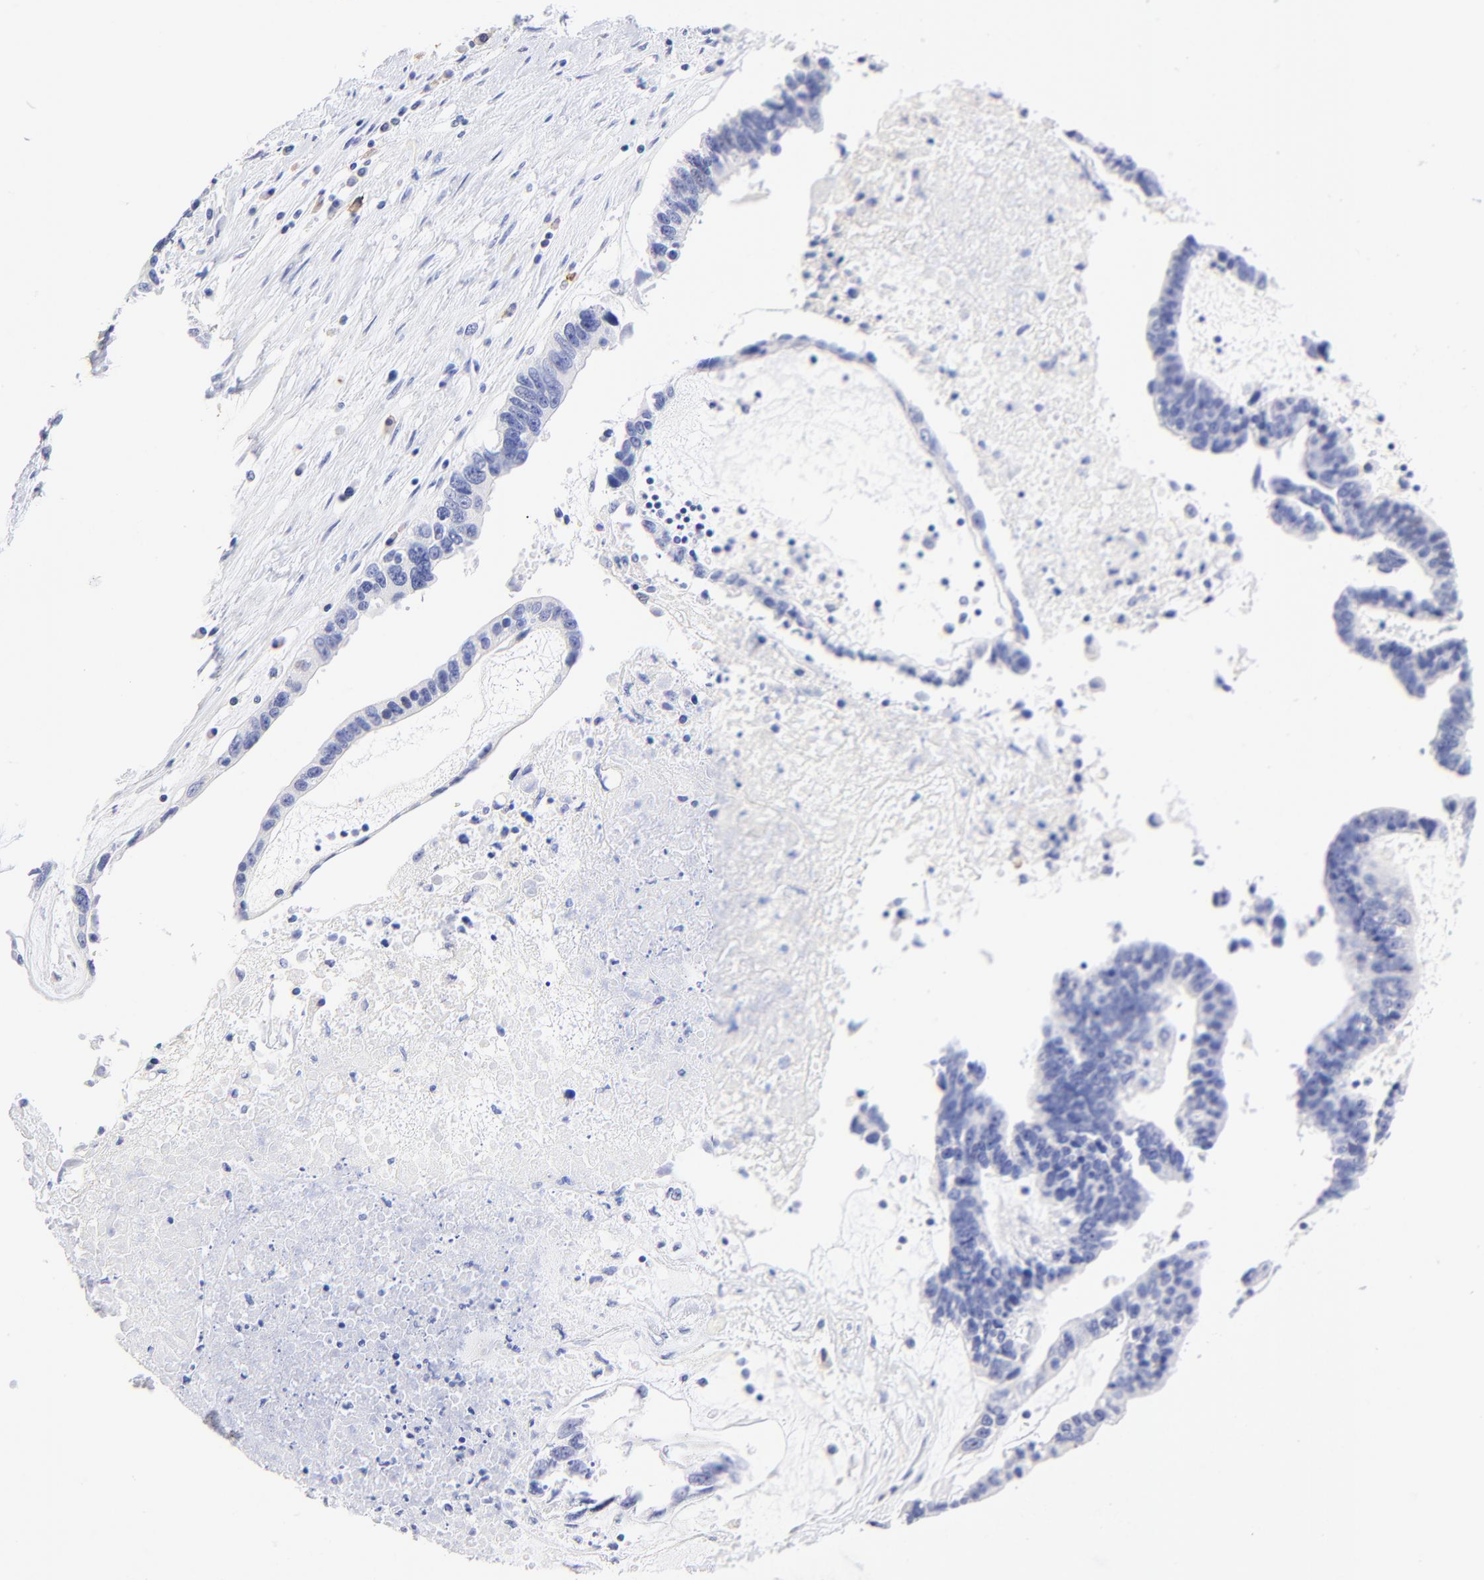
{"staining": {"intensity": "negative", "quantity": "none", "location": "none"}, "tissue": "ovarian cancer", "cell_type": "Tumor cells", "image_type": "cancer", "snomed": [{"axis": "morphology", "description": "Carcinoma, endometroid"}, {"axis": "morphology", "description": "Cystadenocarcinoma, serous, NOS"}, {"axis": "topography", "description": "Ovary"}], "caption": "Micrograph shows no protein staining in tumor cells of ovarian cancer (endometroid carcinoma) tissue.", "gene": "RAB3A", "patient": {"sex": "female", "age": 45}}